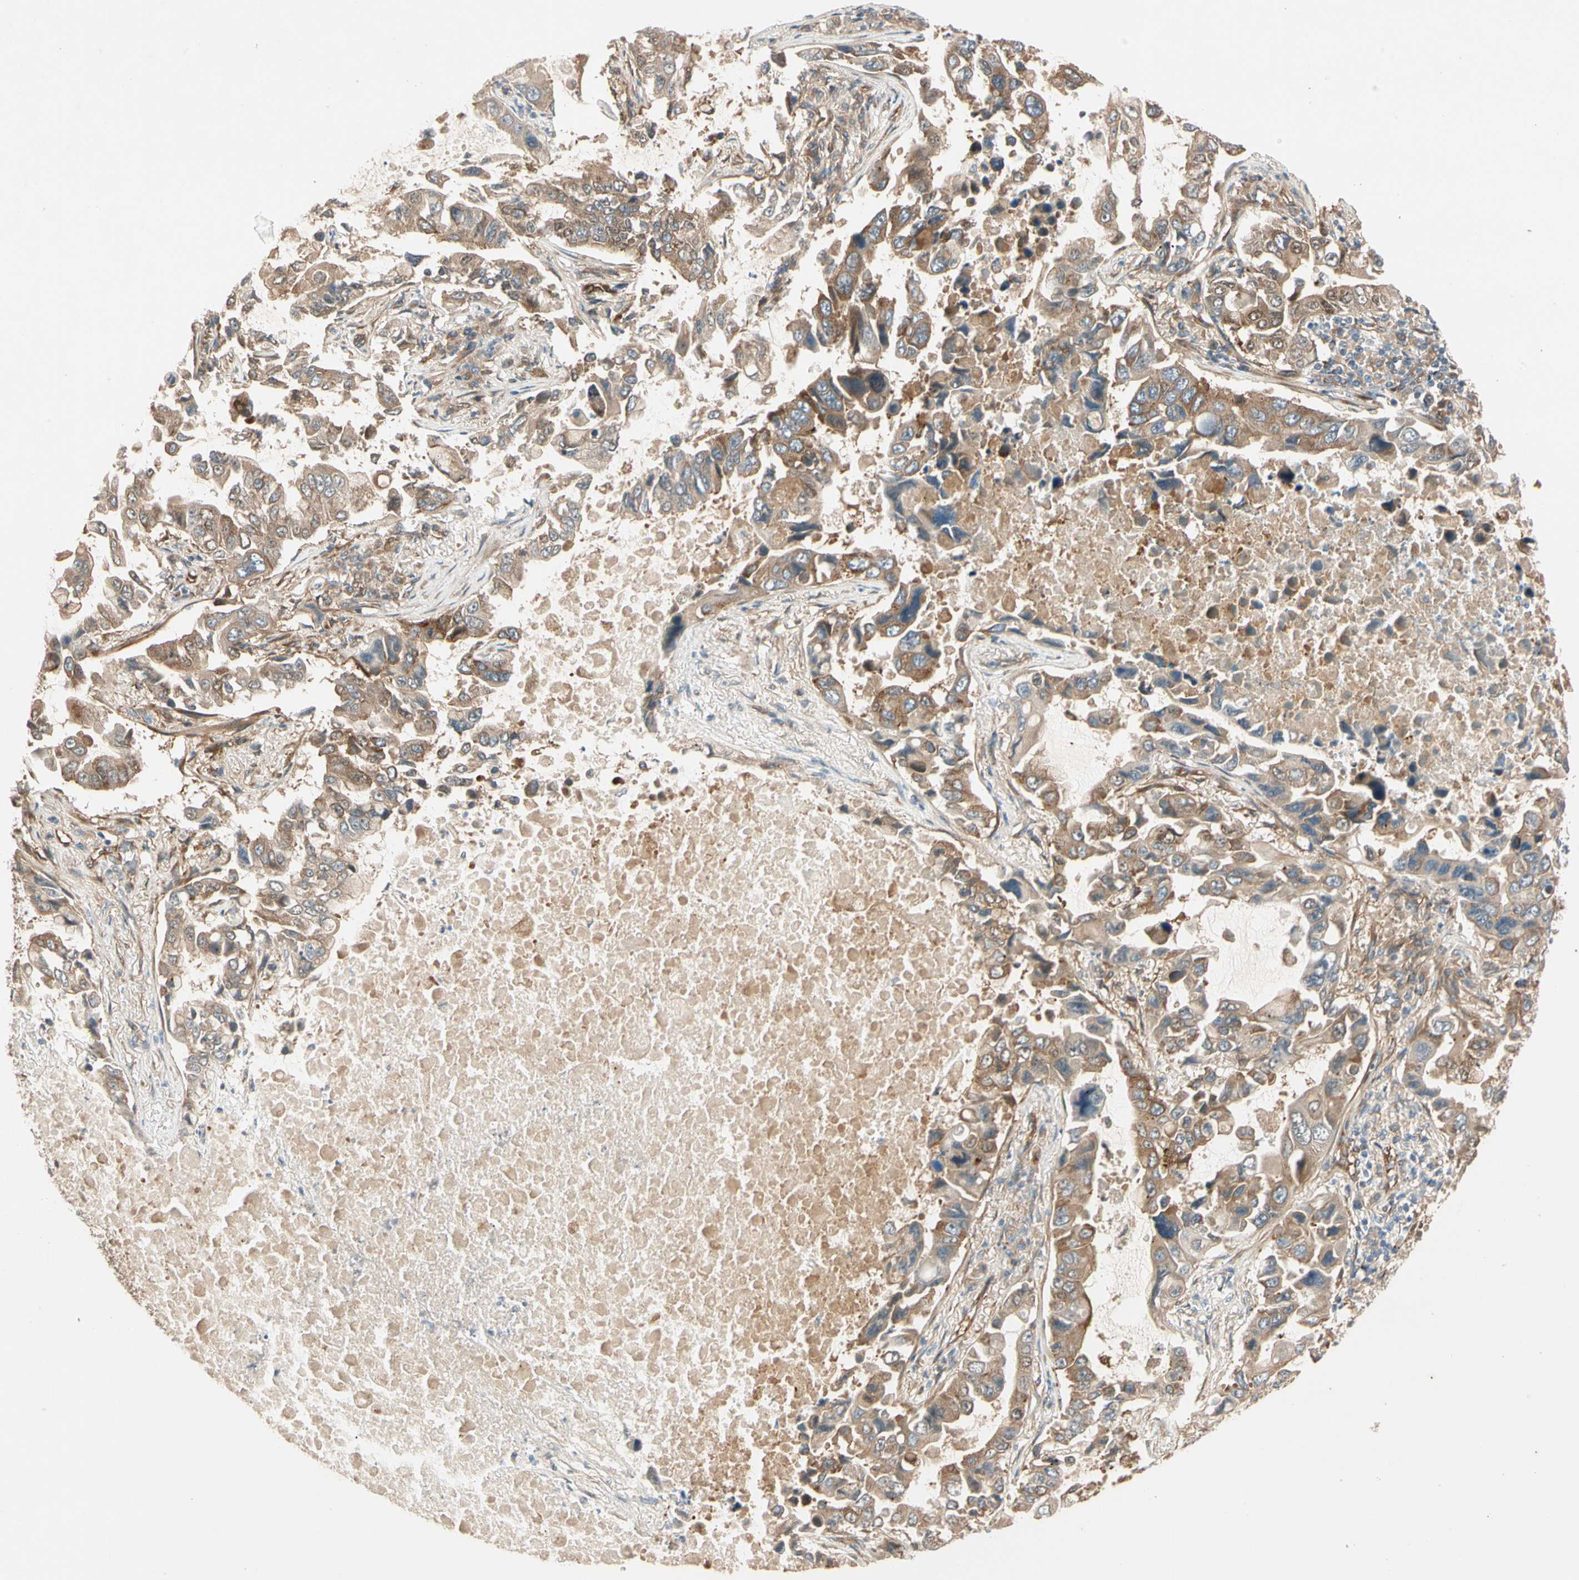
{"staining": {"intensity": "moderate", "quantity": ">75%", "location": "cytoplasmic/membranous"}, "tissue": "lung cancer", "cell_type": "Tumor cells", "image_type": "cancer", "snomed": [{"axis": "morphology", "description": "Adenocarcinoma, NOS"}, {"axis": "topography", "description": "Lung"}], "caption": "Protein expression by IHC displays moderate cytoplasmic/membranous staining in about >75% of tumor cells in adenocarcinoma (lung). (DAB IHC, brown staining for protein, blue staining for nuclei).", "gene": "ROCK2", "patient": {"sex": "male", "age": 64}}